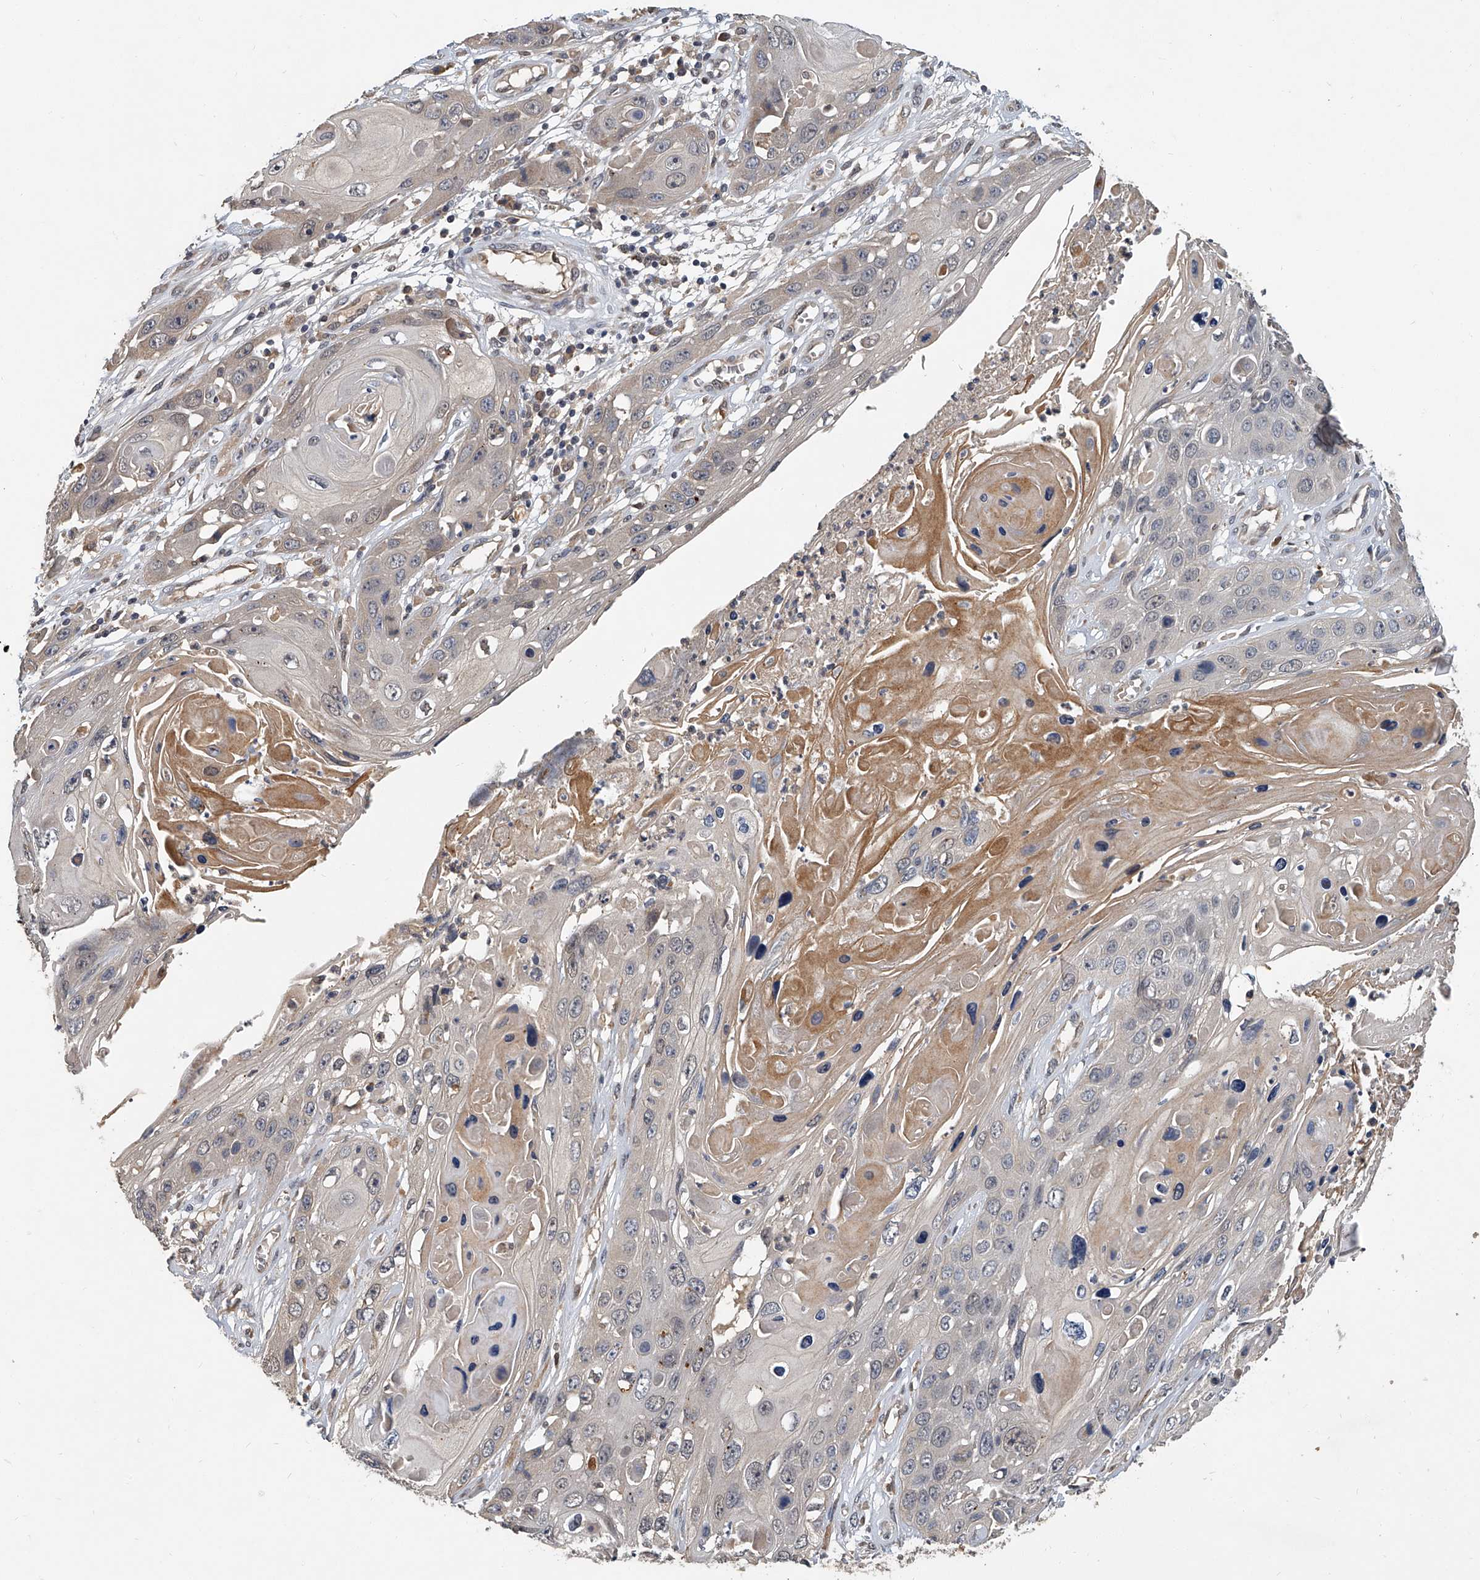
{"staining": {"intensity": "negative", "quantity": "none", "location": "none"}, "tissue": "skin cancer", "cell_type": "Tumor cells", "image_type": "cancer", "snomed": [{"axis": "morphology", "description": "Squamous cell carcinoma, NOS"}, {"axis": "topography", "description": "Skin"}], "caption": "This is an IHC photomicrograph of skin cancer. There is no staining in tumor cells.", "gene": "JAG2", "patient": {"sex": "male", "age": 55}}